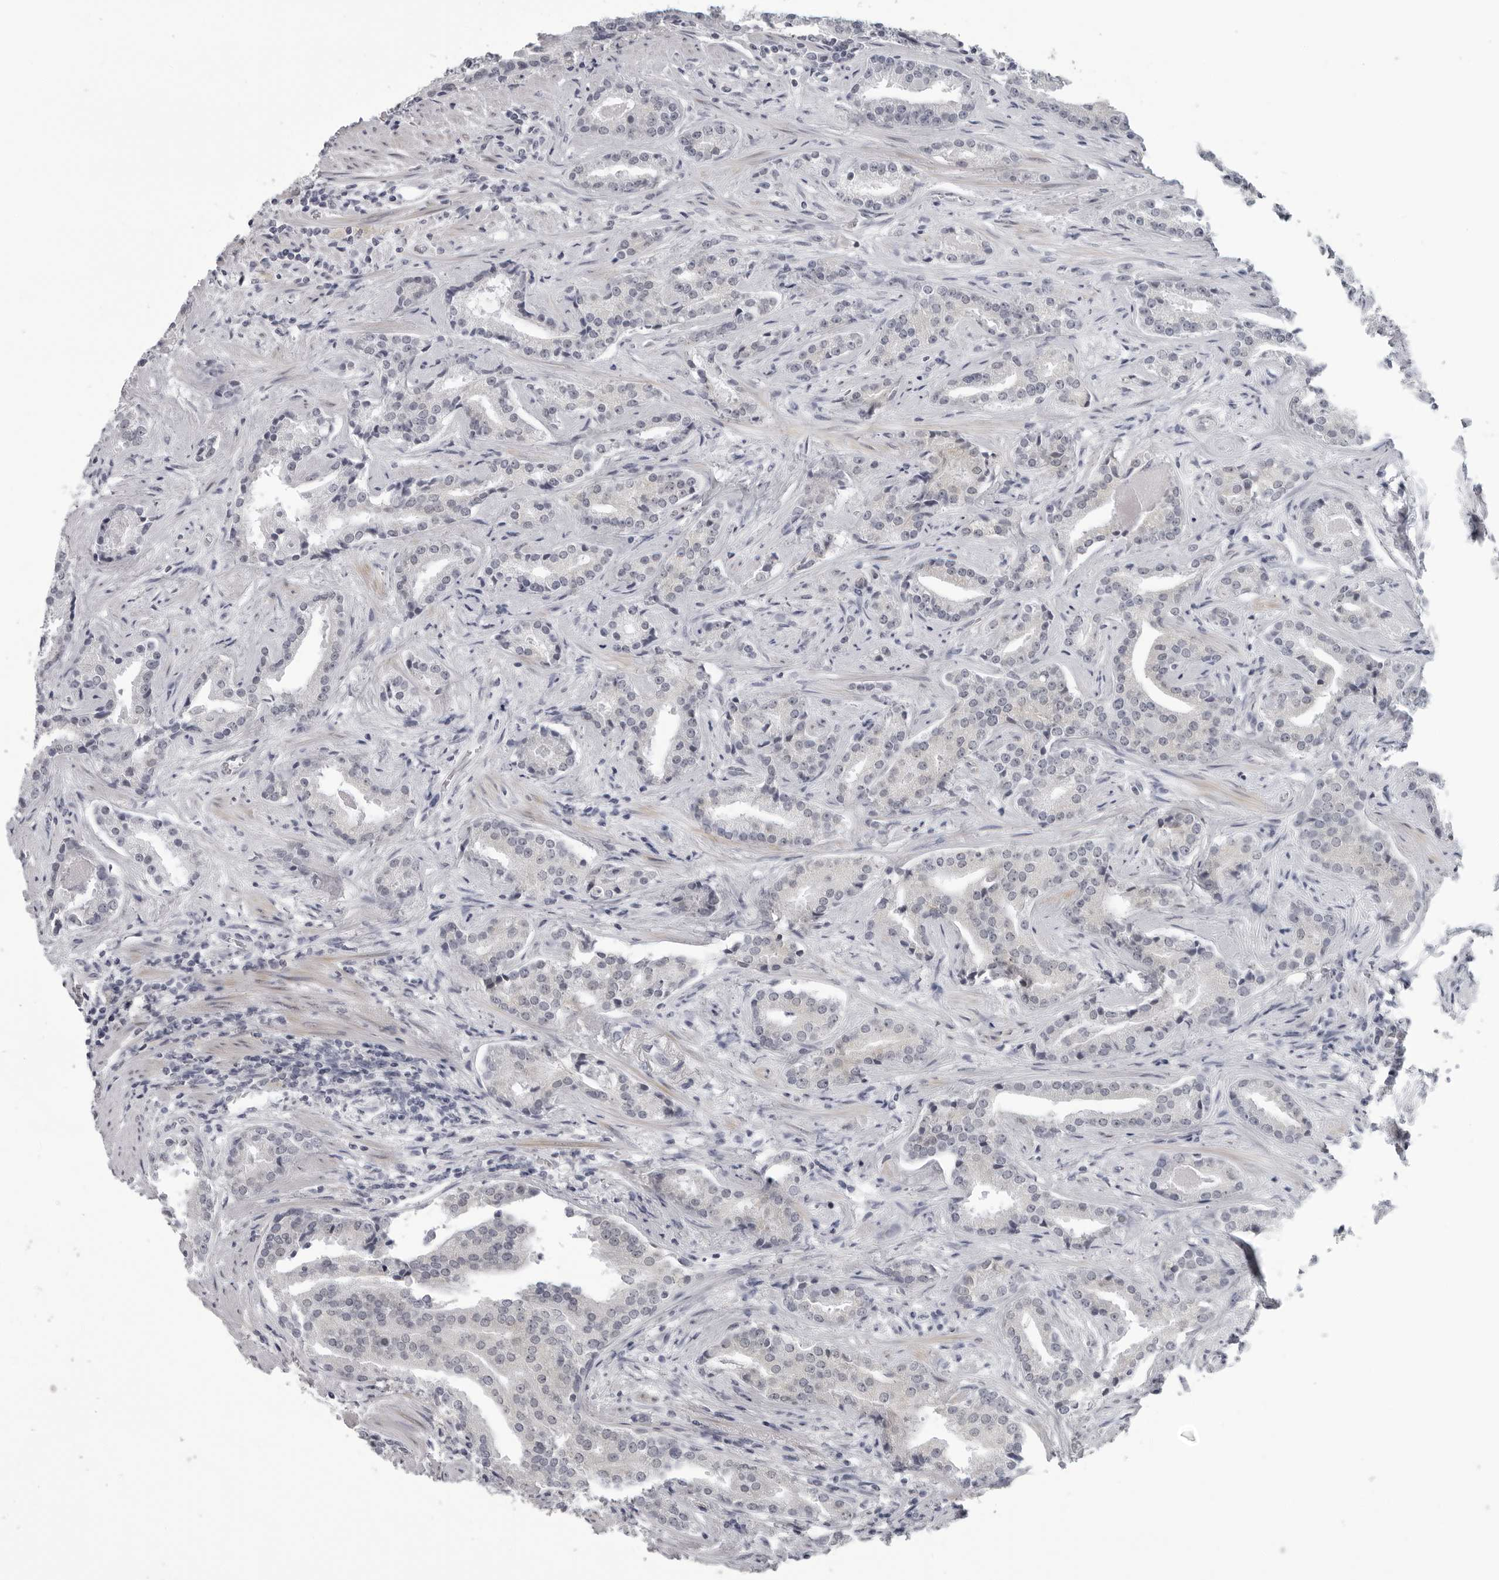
{"staining": {"intensity": "negative", "quantity": "none", "location": "none"}, "tissue": "prostate cancer", "cell_type": "Tumor cells", "image_type": "cancer", "snomed": [{"axis": "morphology", "description": "Adenocarcinoma, Low grade"}, {"axis": "topography", "description": "Prostate"}], "caption": "This micrograph is of prostate cancer (low-grade adenocarcinoma) stained with immunohistochemistry to label a protein in brown with the nuclei are counter-stained blue. There is no positivity in tumor cells.", "gene": "OPLAH", "patient": {"sex": "male", "age": 67}}